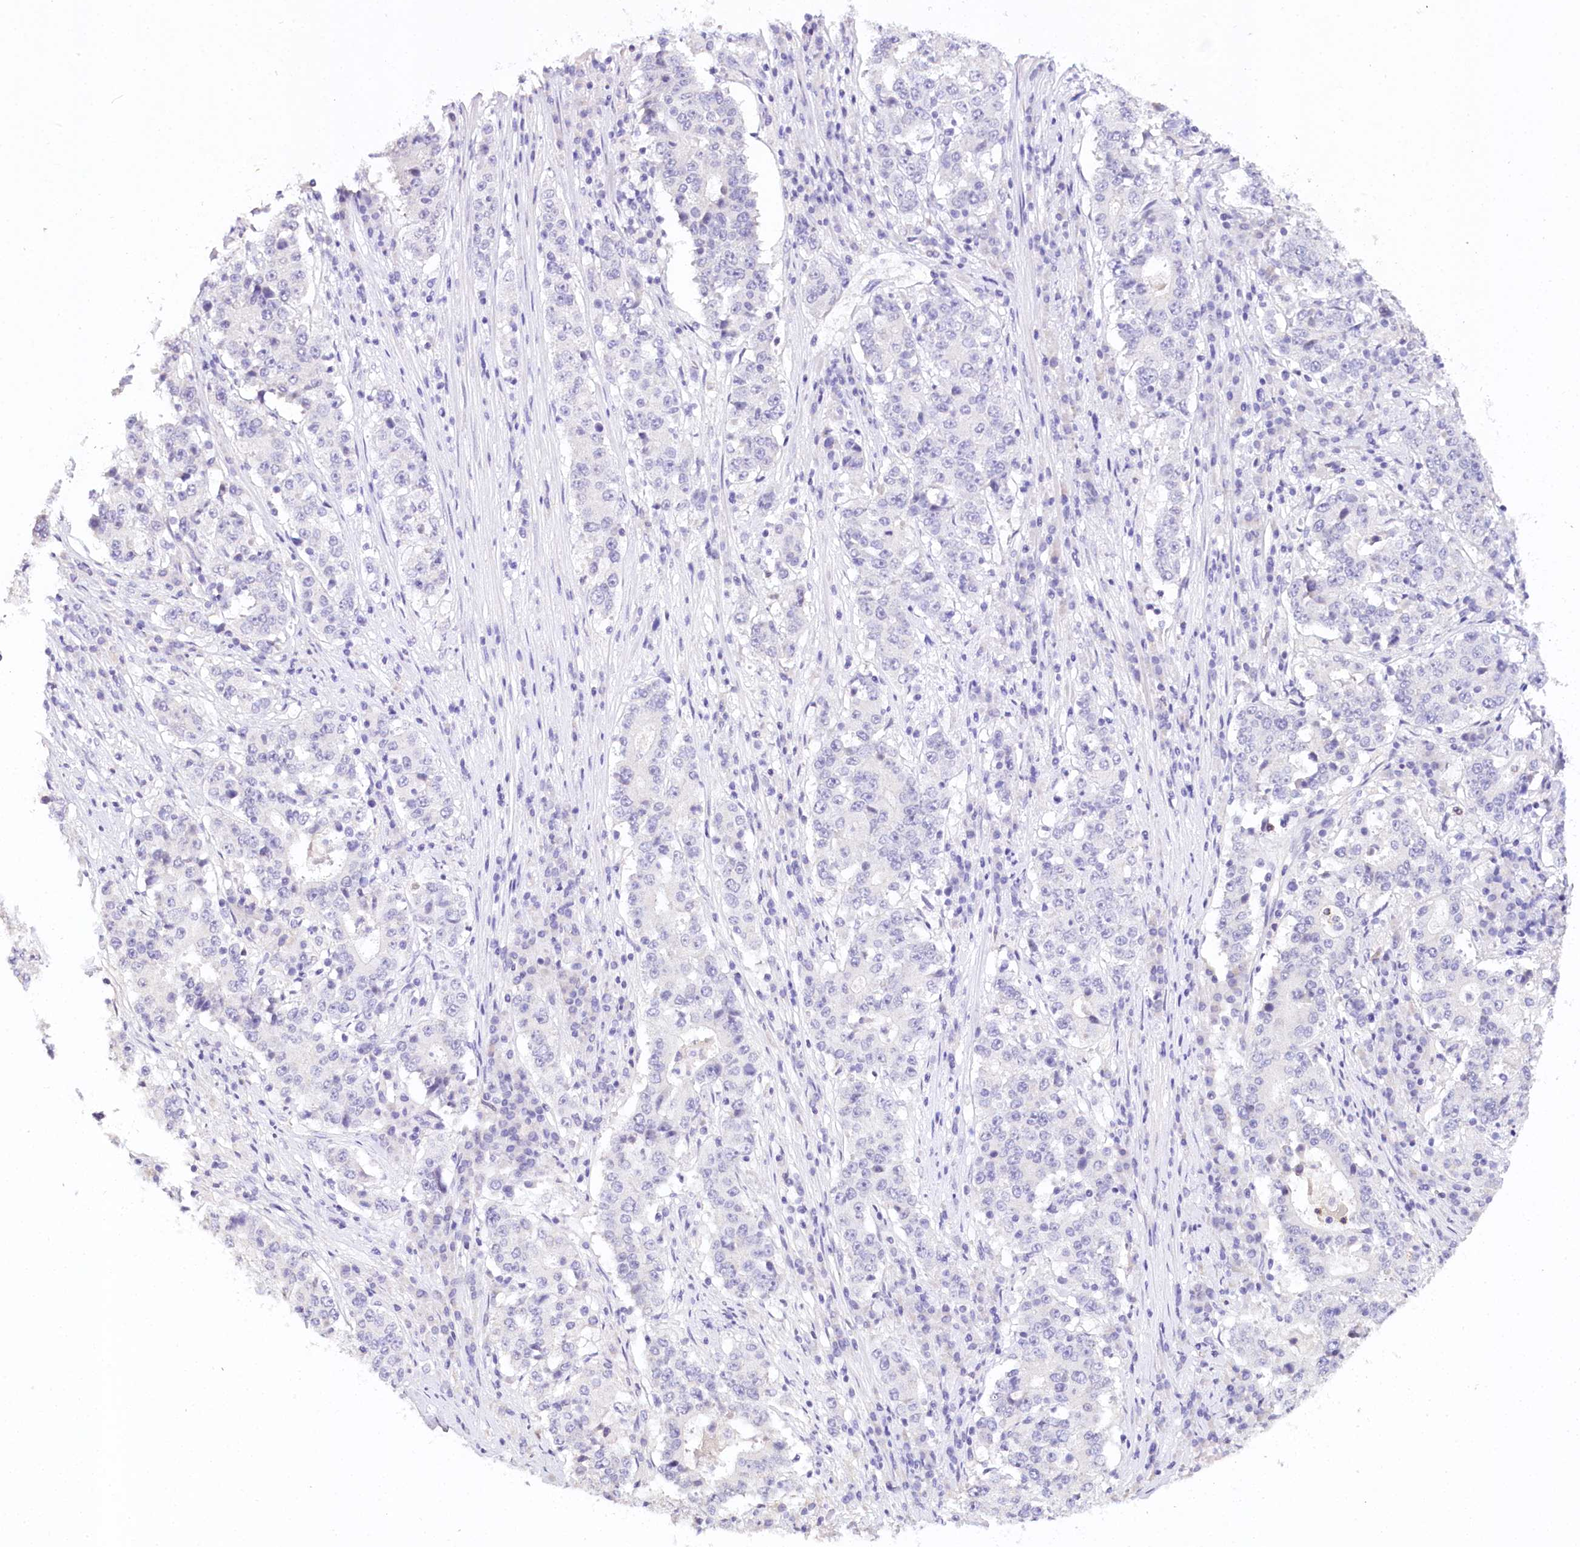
{"staining": {"intensity": "negative", "quantity": "none", "location": "none"}, "tissue": "stomach cancer", "cell_type": "Tumor cells", "image_type": "cancer", "snomed": [{"axis": "morphology", "description": "Adenocarcinoma, NOS"}, {"axis": "topography", "description": "Stomach"}], "caption": "A high-resolution photomicrograph shows immunohistochemistry staining of stomach cancer (adenocarcinoma), which shows no significant positivity in tumor cells.", "gene": "TP53", "patient": {"sex": "male", "age": 59}}